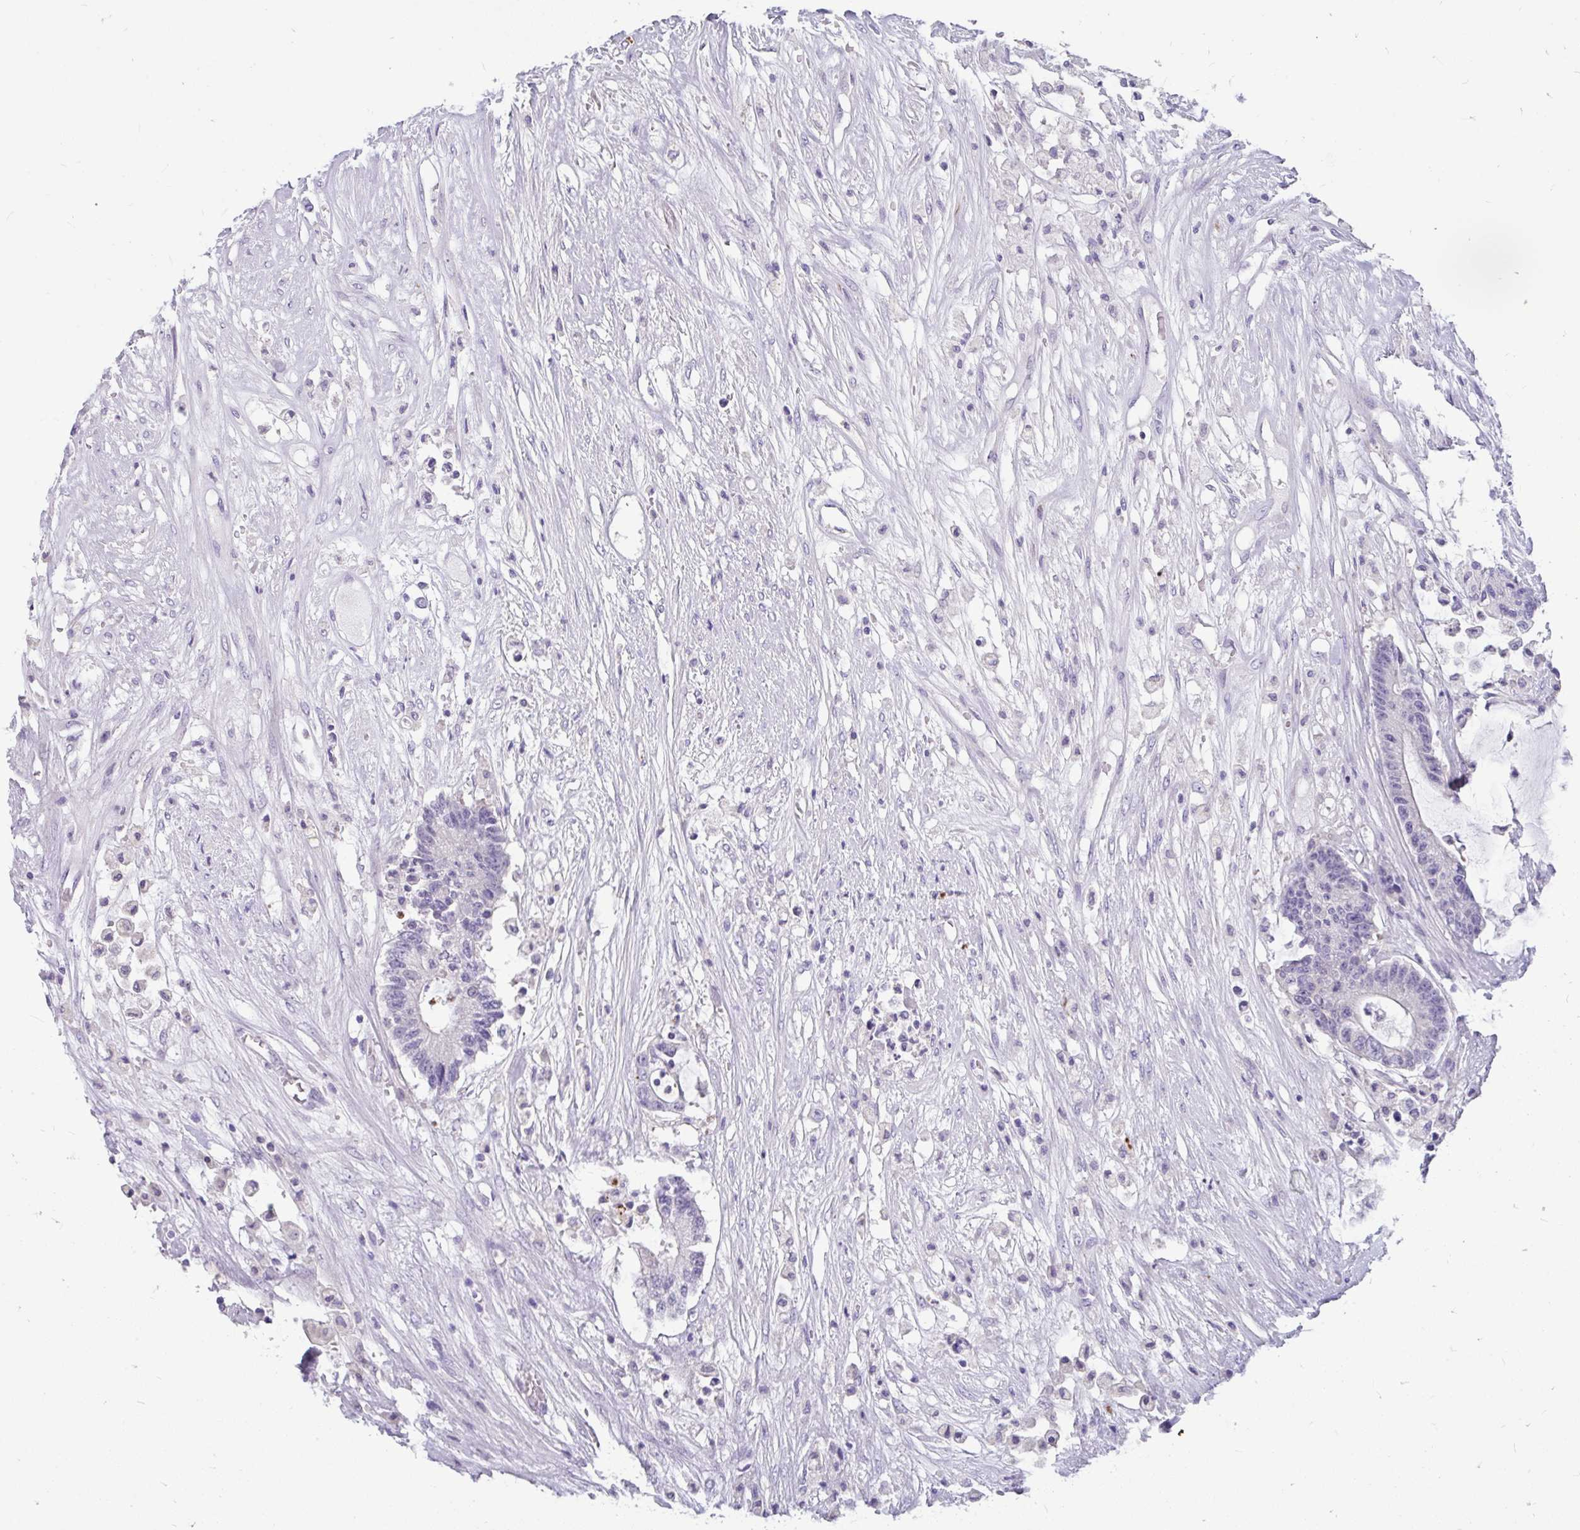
{"staining": {"intensity": "negative", "quantity": "none", "location": "none"}, "tissue": "colorectal cancer", "cell_type": "Tumor cells", "image_type": "cancer", "snomed": [{"axis": "morphology", "description": "Adenocarcinoma, NOS"}, {"axis": "topography", "description": "Colon"}], "caption": "Adenocarcinoma (colorectal) was stained to show a protein in brown. There is no significant expression in tumor cells. Nuclei are stained in blue.", "gene": "KIAA2013", "patient": {"sex": "female", "age": 84}}